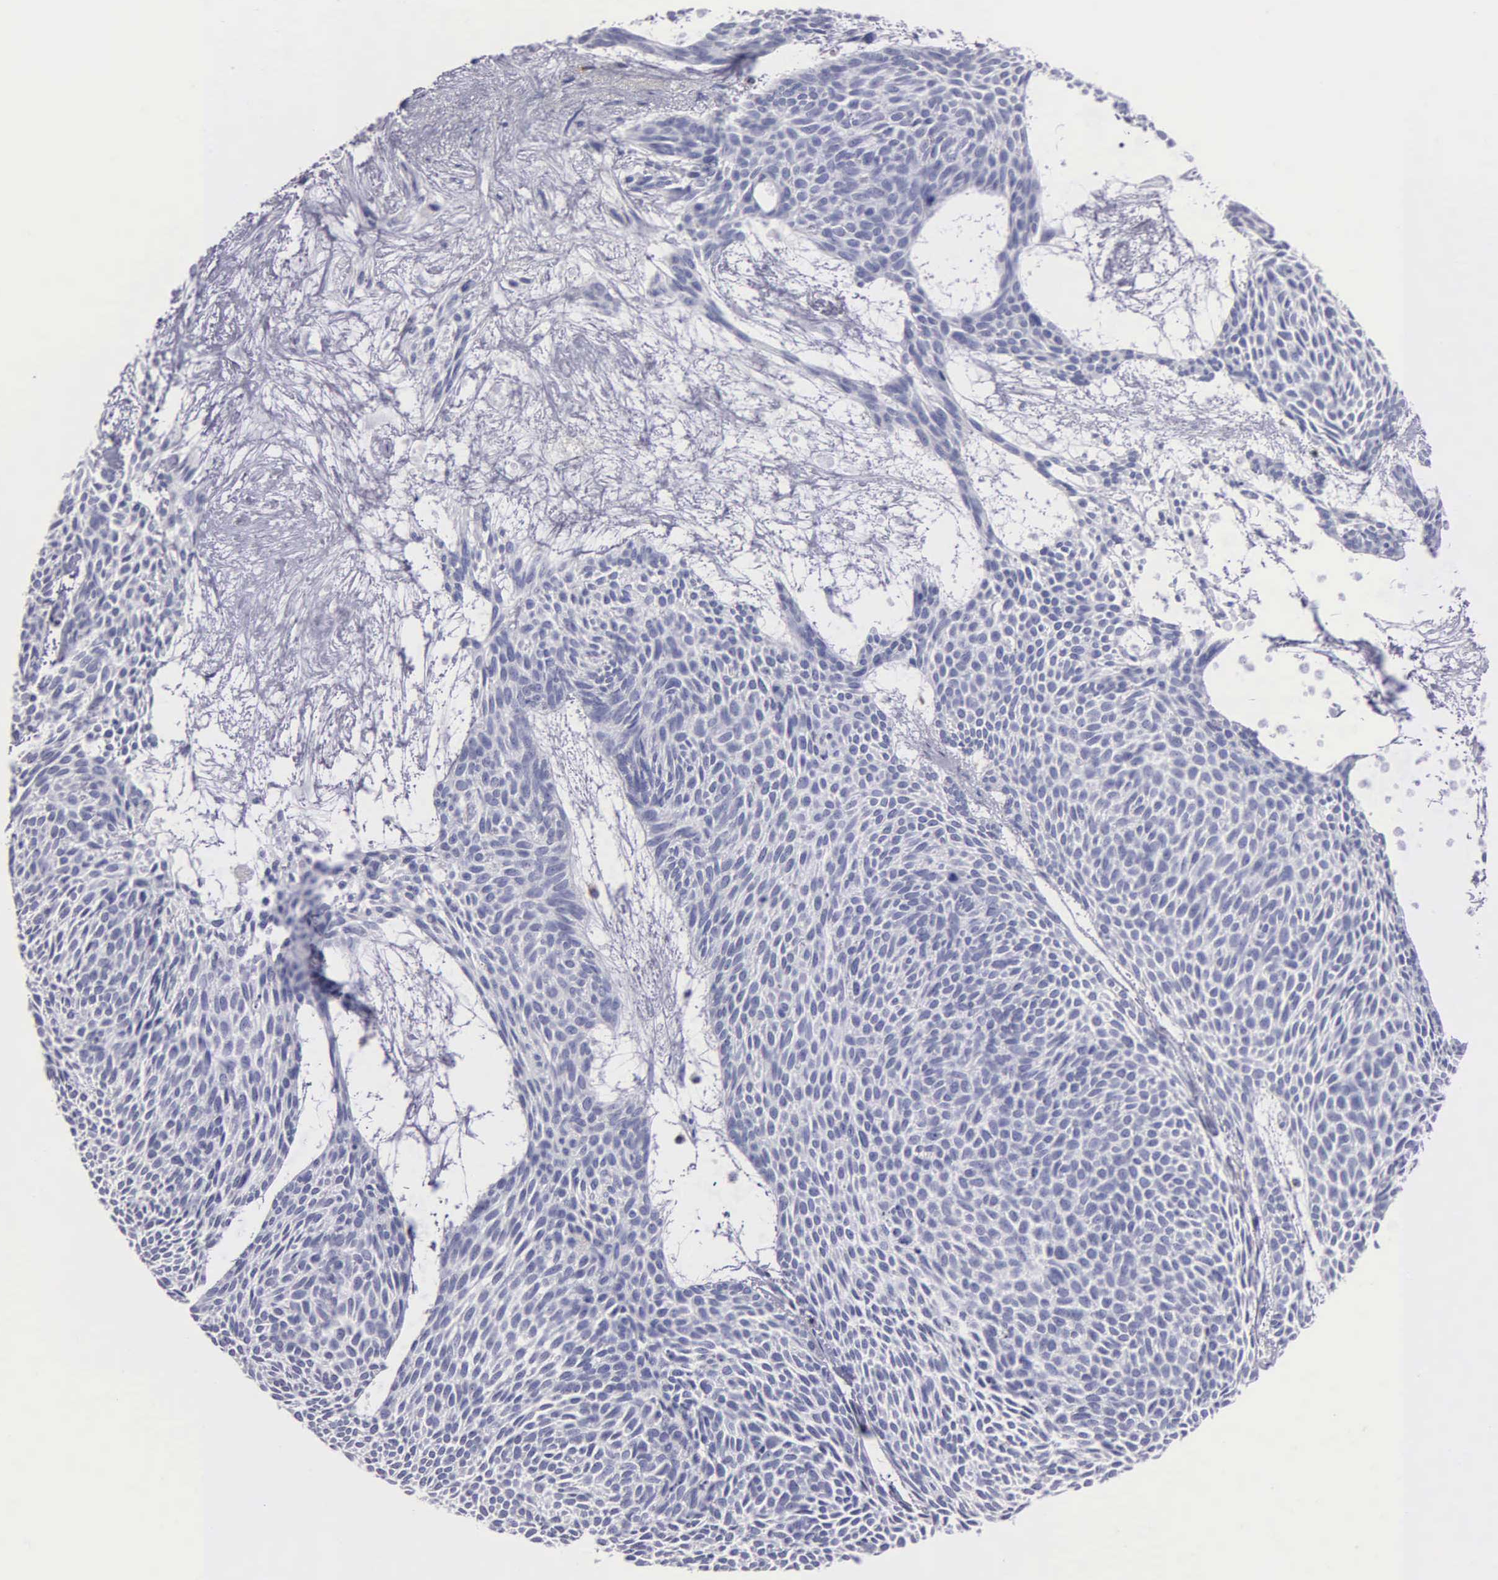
{"staining": {"intensity": "negative", "quantity": "none", "location": "none"}, "tissue": "skin cancer", "cell_type": "Tumor cells", "image_type": "cancer", "snomed": [{"axis": "morphology", "description": "Basal cell carcinoma"}, {"axis": "topography", "description": "Skin"}], "caption": "Tumor cells are negative for brown protein staining in basal cell carcinoma (skin).", "gene": "SRGN", "patient": {"sex": "male", "age": 84}}